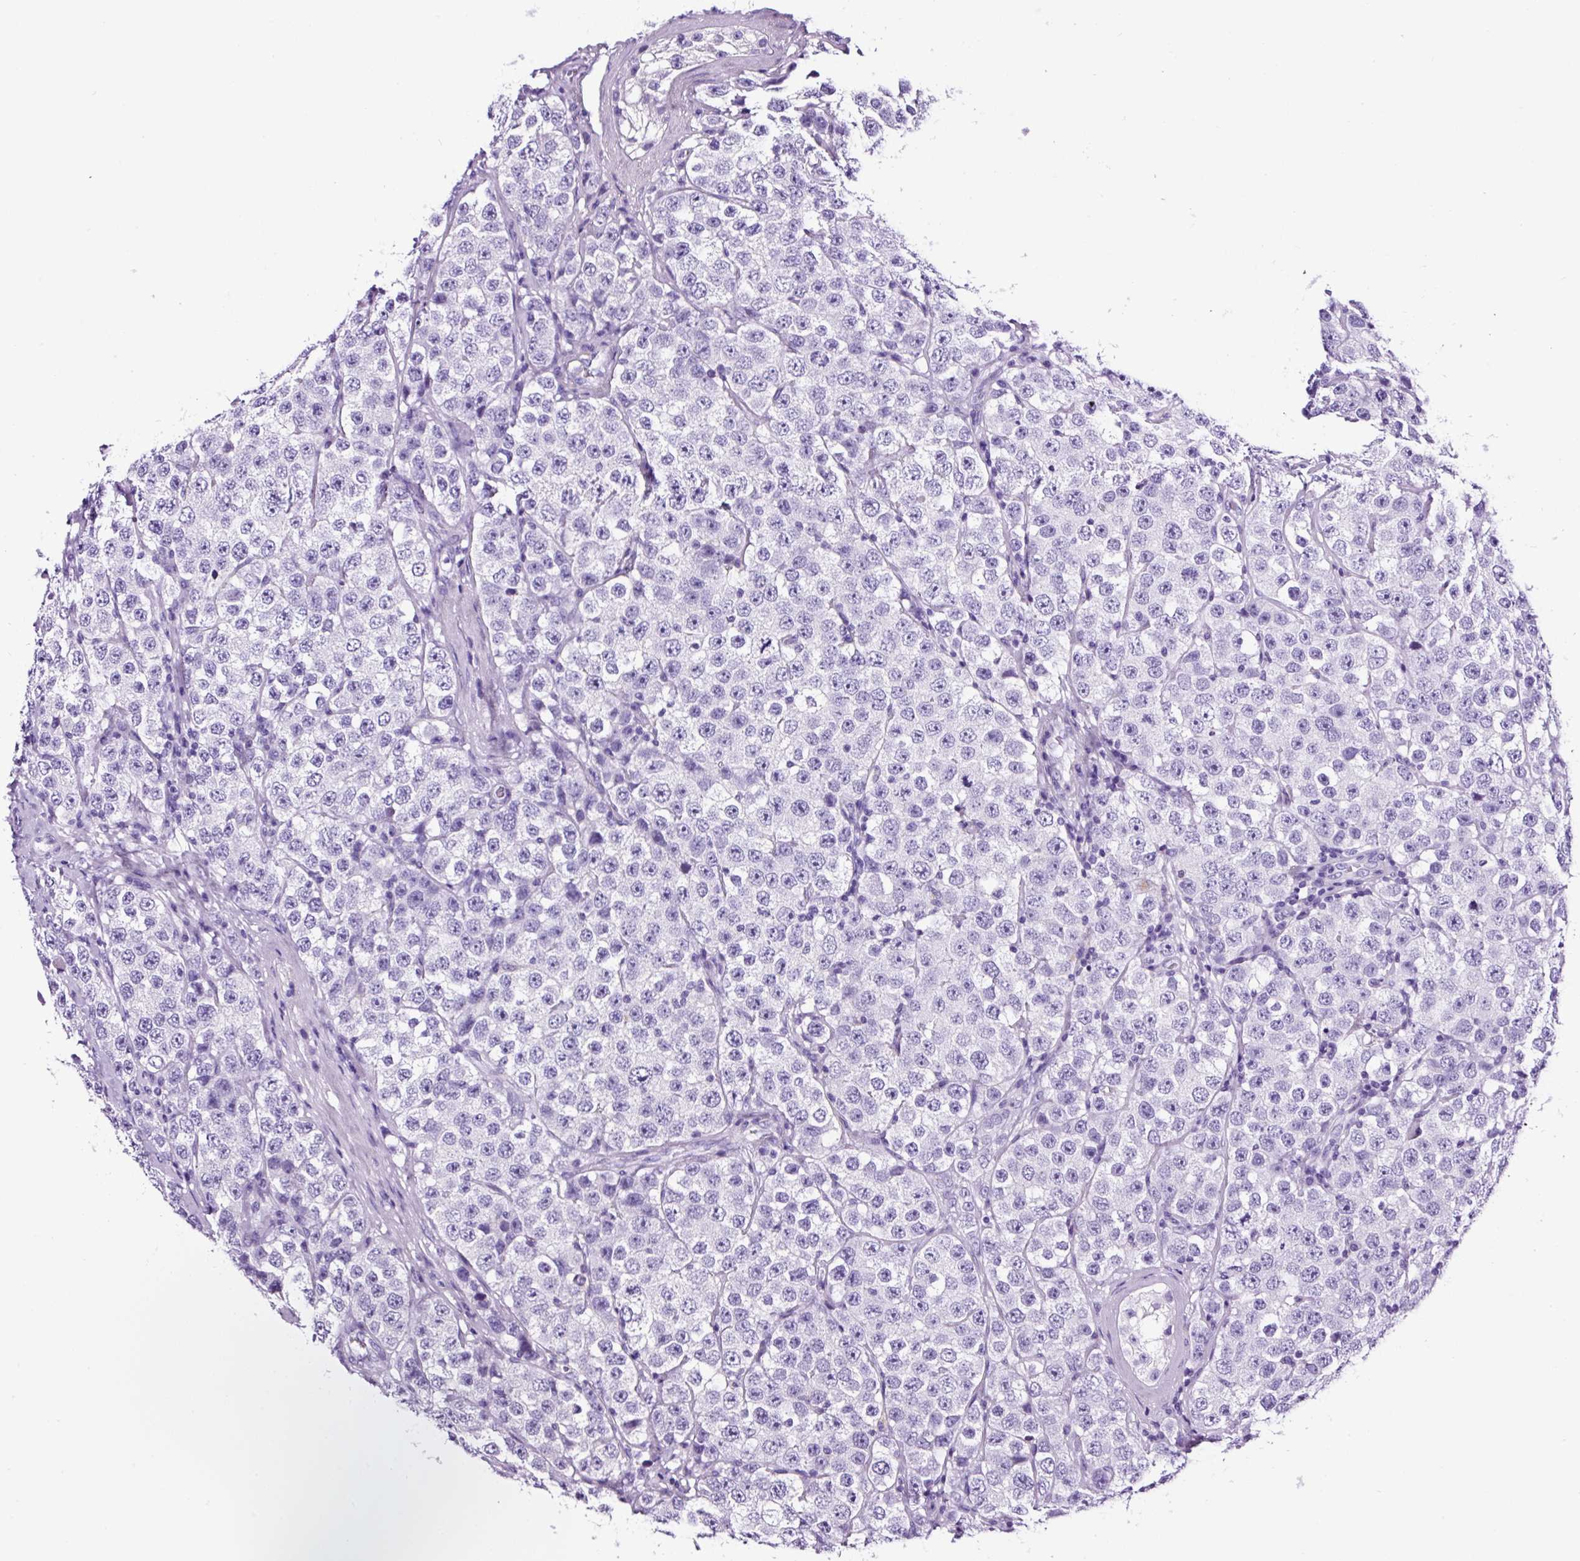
{"staining": {"intensity": "negative", "quantity": "none", "location": "none"}, "tissue": "testis cancer", "cell_type": "Tumor cells", "image_type": "cancer", "snomed": [{"axis": "morphology", "description": "Seminoma, NOS"}, {"axis": "topography", "description": "Testis"}], "caption": "Human testis cancer stained for a protein using IHC displays no expression in tumor cells.", "gene": "FBXL7", "patient": {"sex": "male", "age": 28}}